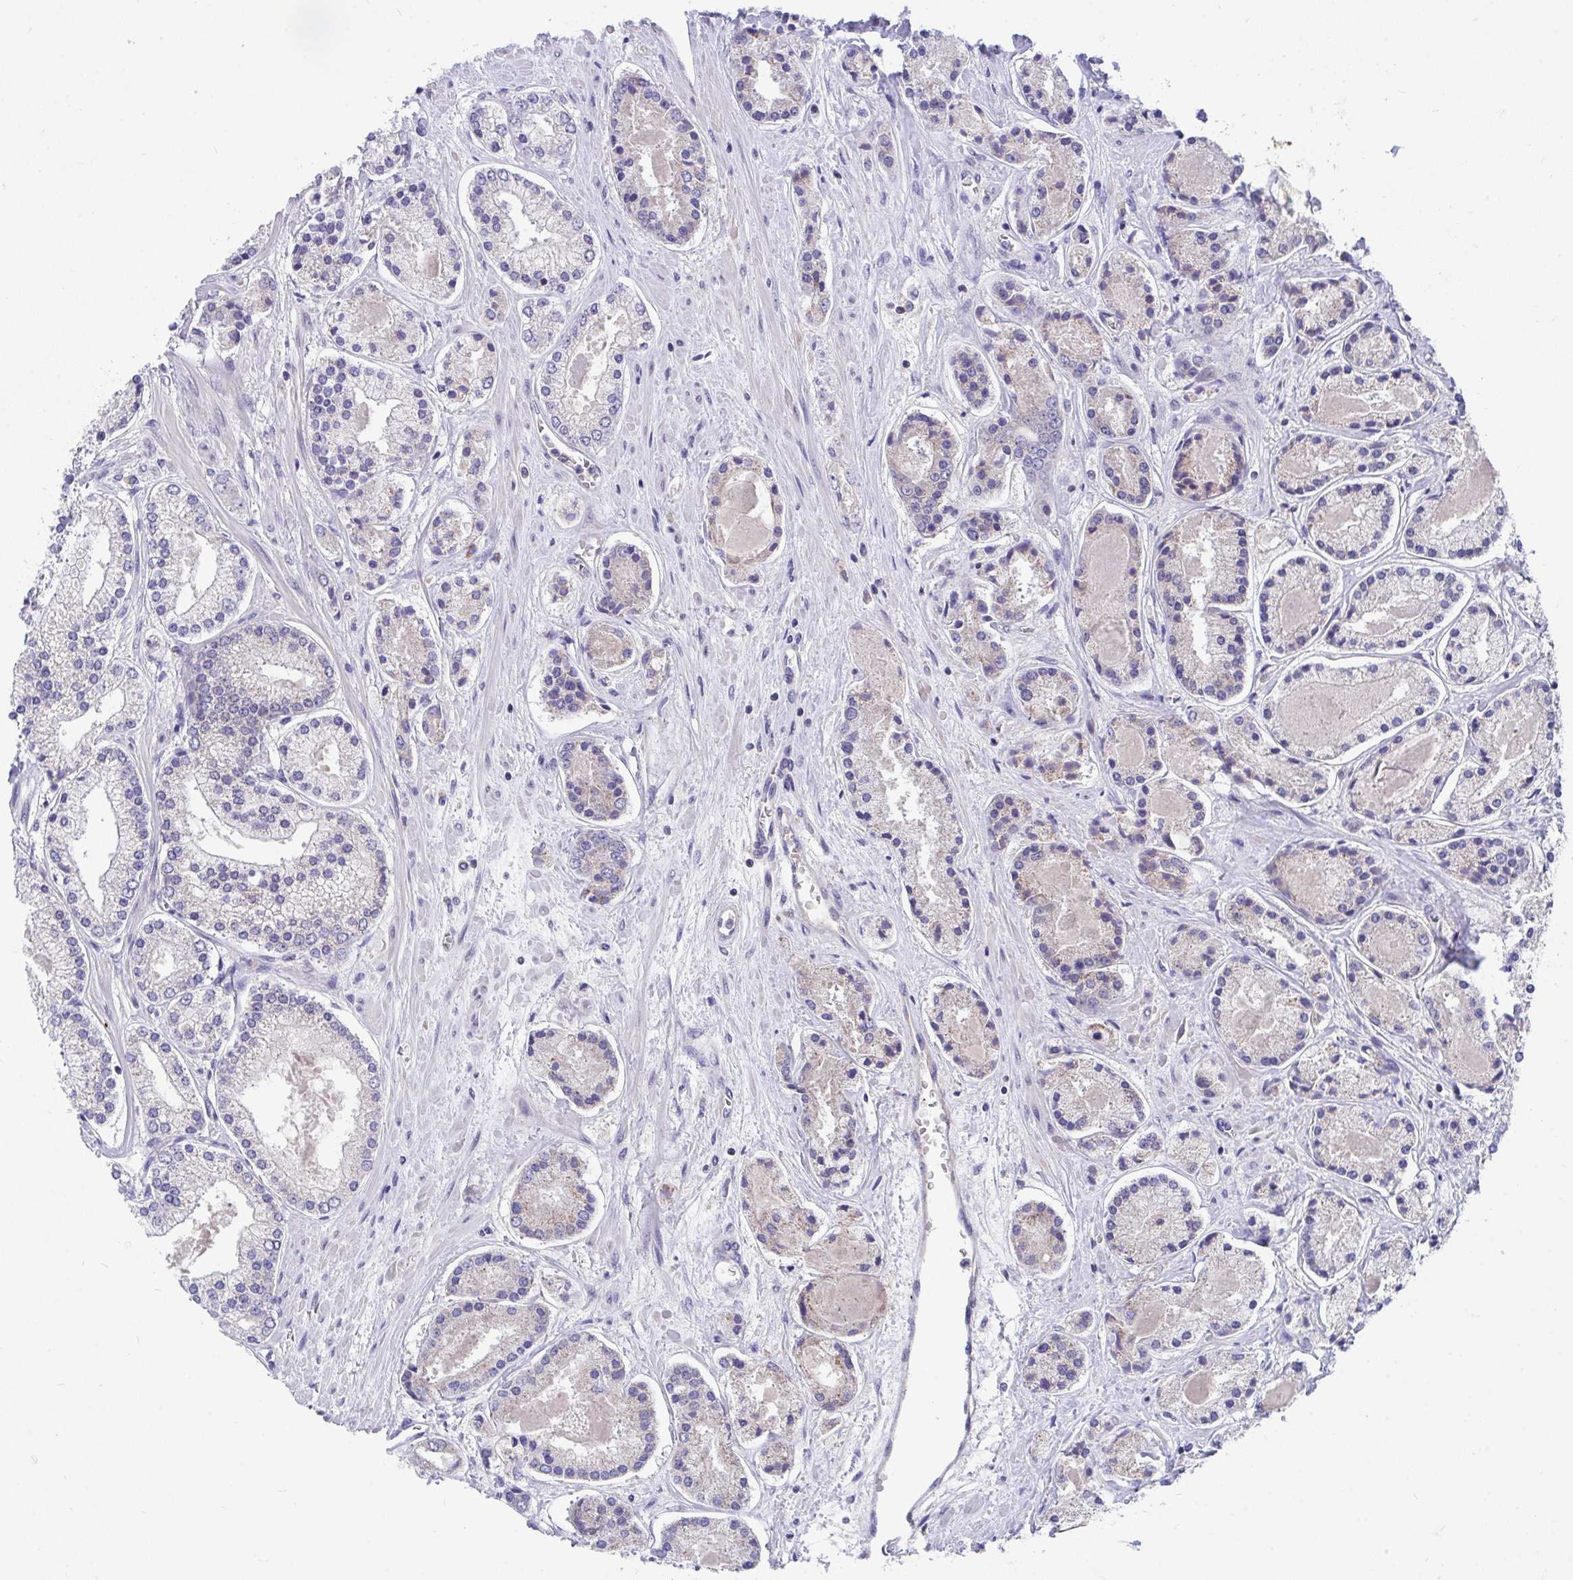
{"staining": {"intensity": "negative", "quantity": "none", "location": "none"}, "tissue": "prostate cancer", "cell_type": "Tumor cells", "image_type": "cancer", "snomed": [{"axis": "morphology", "description": "Adenocarcinoma, High grade"}, {"axis": "topography", "description": "Prostate"}], "caption": "The micrograph reveals no staining of tumor cells in prostate cancer (high-grade adenocarcinoma).", "gene": "FHIP1B", "patient": {"sex": "male", "age": 67}}